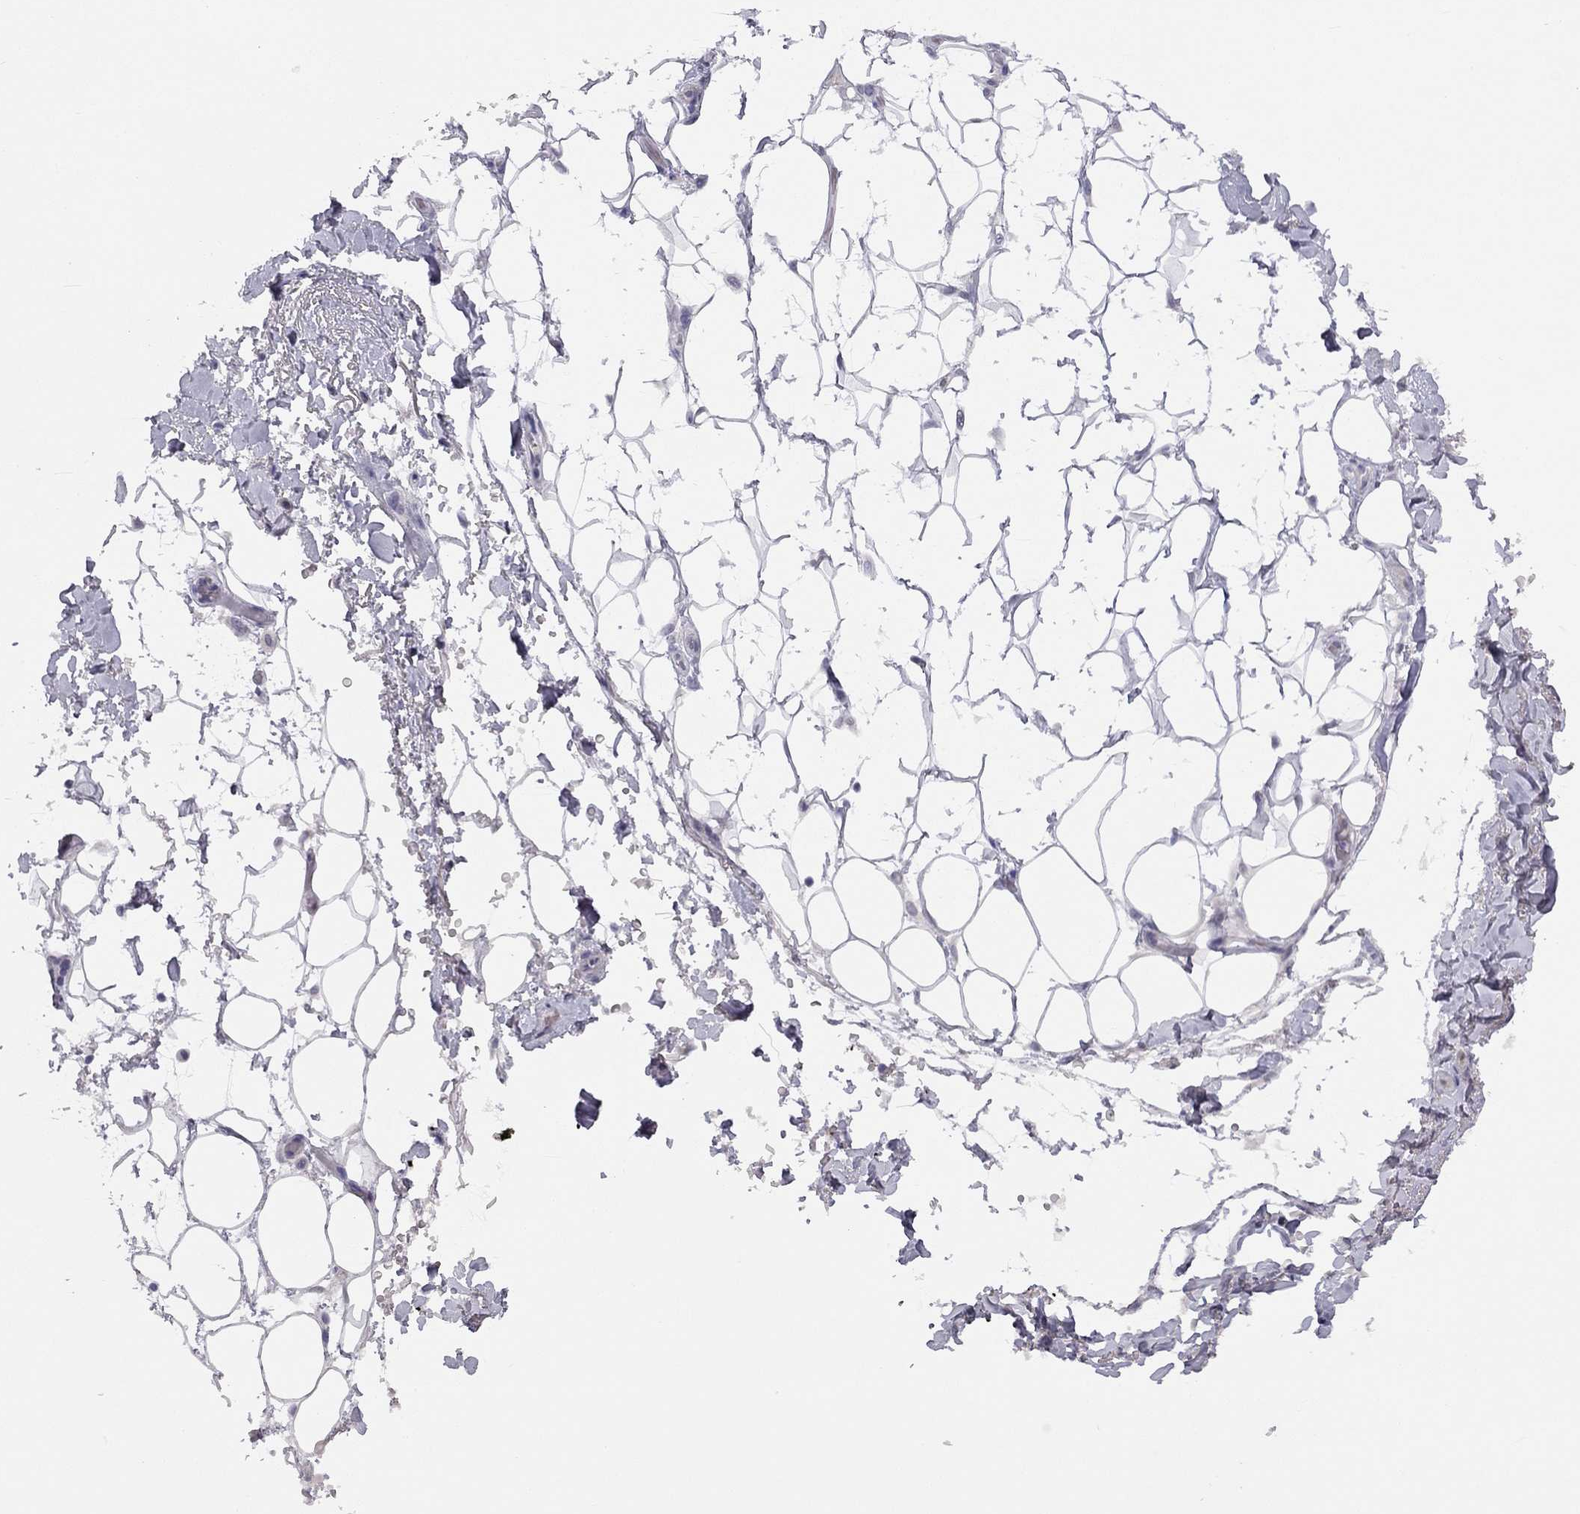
{"staining": {"intensity": "negative", "quantity": "none", "location": "none"}, "tissue": "adipose tissue", "cell_type": "Adipocytes", "image_type": "normal", "snomed": [{"axis": "morphology", "description": "Normal tissue, NOS"}, {"axis": "topography", "description": "Anal"}, {"axis": "topography", "description": "Peripheral nerve tissue"}], "caption": "Adipocytes are negative for protein expression in benign human adipose tissue.", "gene": "C16orf89", "patient": {"sex": "male", "age": 53}}